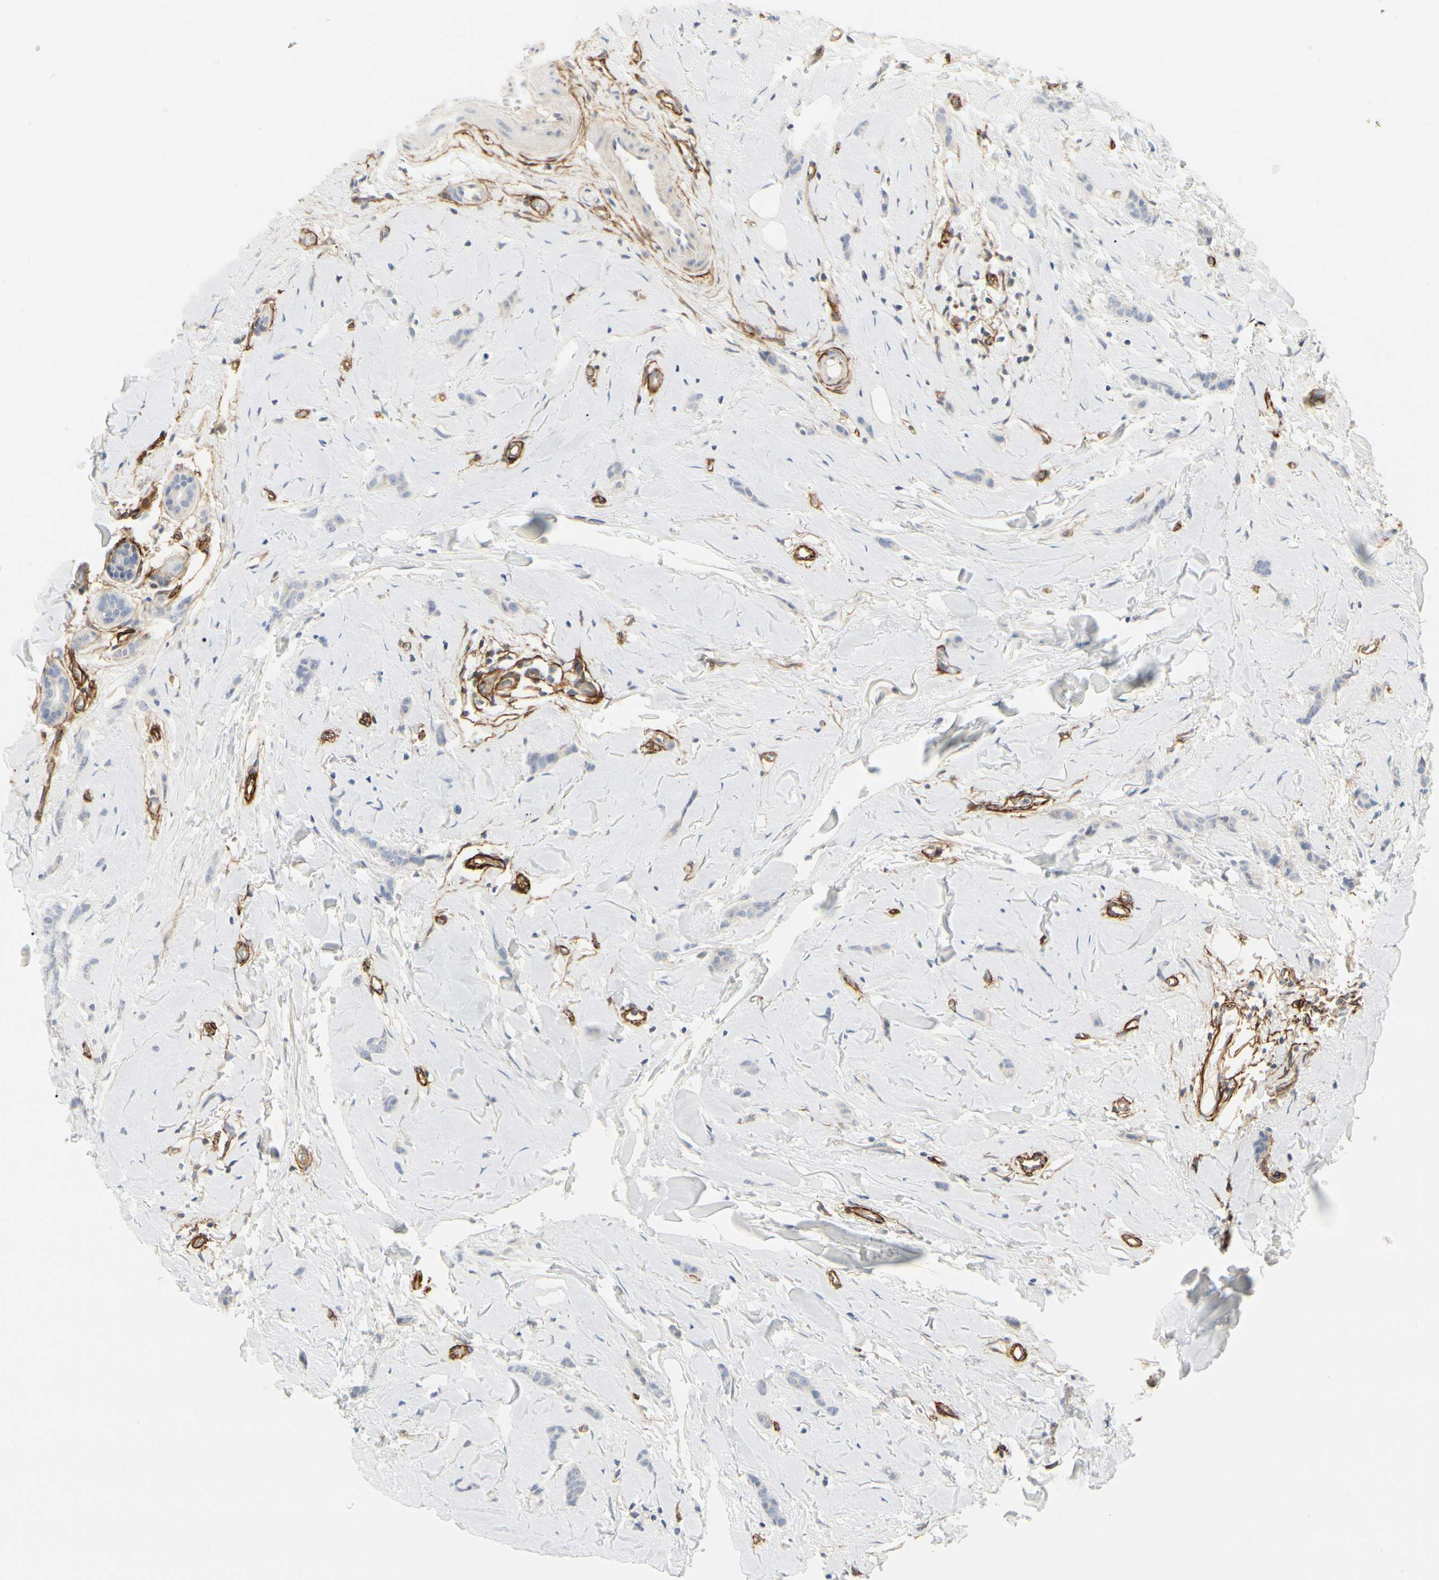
{"staining": {"intensity": "negative", "quantity": "none", "location": "none"}, "tissue": "breast cancer", "cell_type": "Tumor cells", "image_type": "cancer", "snomed": [{"axis": "morphology", "description": "Lobular carcinoma"}, {"axis": "topography", "description": "Skin"}, {"axis": "topography", "description": "Breast"}], "caption": "This is a photomicrograph of immunohistochemistry (IHC) staining of lobular carcinoma (breast), which shows no staining in tumor cells. Brightfield microscopy of immunohistochemistry stained with DAB (3,3'-diaminobenzidine) (brown) and hematoxylin (blue), captured at high magnification.", "gene": "GGT5", "patient": {"sex": "female", "age": 46}}